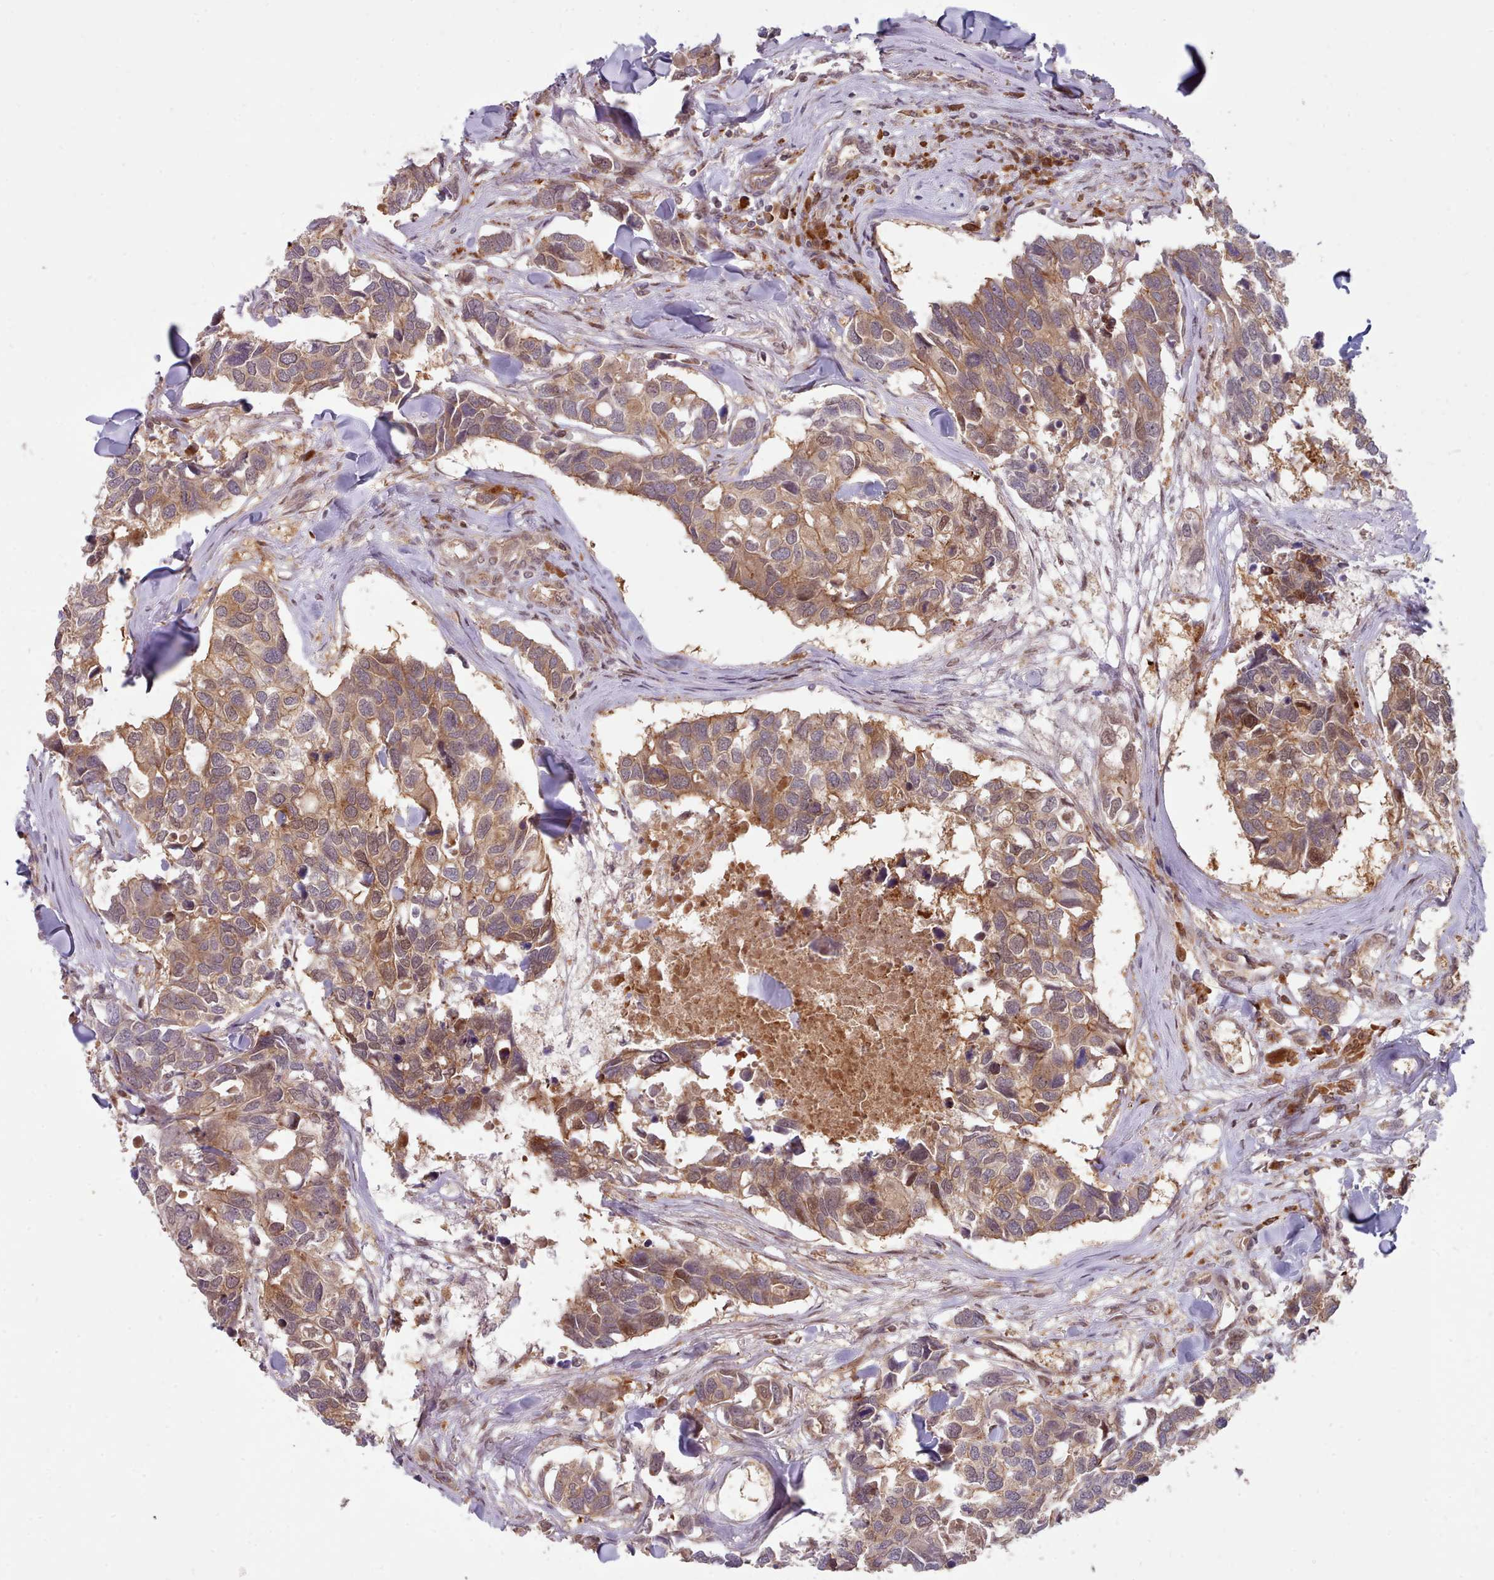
{"staining": {"intensity": "moderate", "quantity": ">75%", "location": "cytoplasmic/membranous,nuclear"}, "tissue": "breast cancer", "cell_type": "Tumor cells", "image_type": "cancer", "snomed": [{"axis": "morphology", "description": "Duct carcinoma"}, {"axis": "topography", "description": "Breast"}], "caption": "Intraductal carcinoma (breast) stained with immunohistochemistry exhibits moderate cytoplasmic/membranous and nuclear staining in approximately >75% of tumor cells. (Stains: DAB in brown, nuclei in blue, Microscopy: brightfield microscopy at high magnification).", "gene": "UBE2G1", "patient": {"sex": "female", "age": 83}}